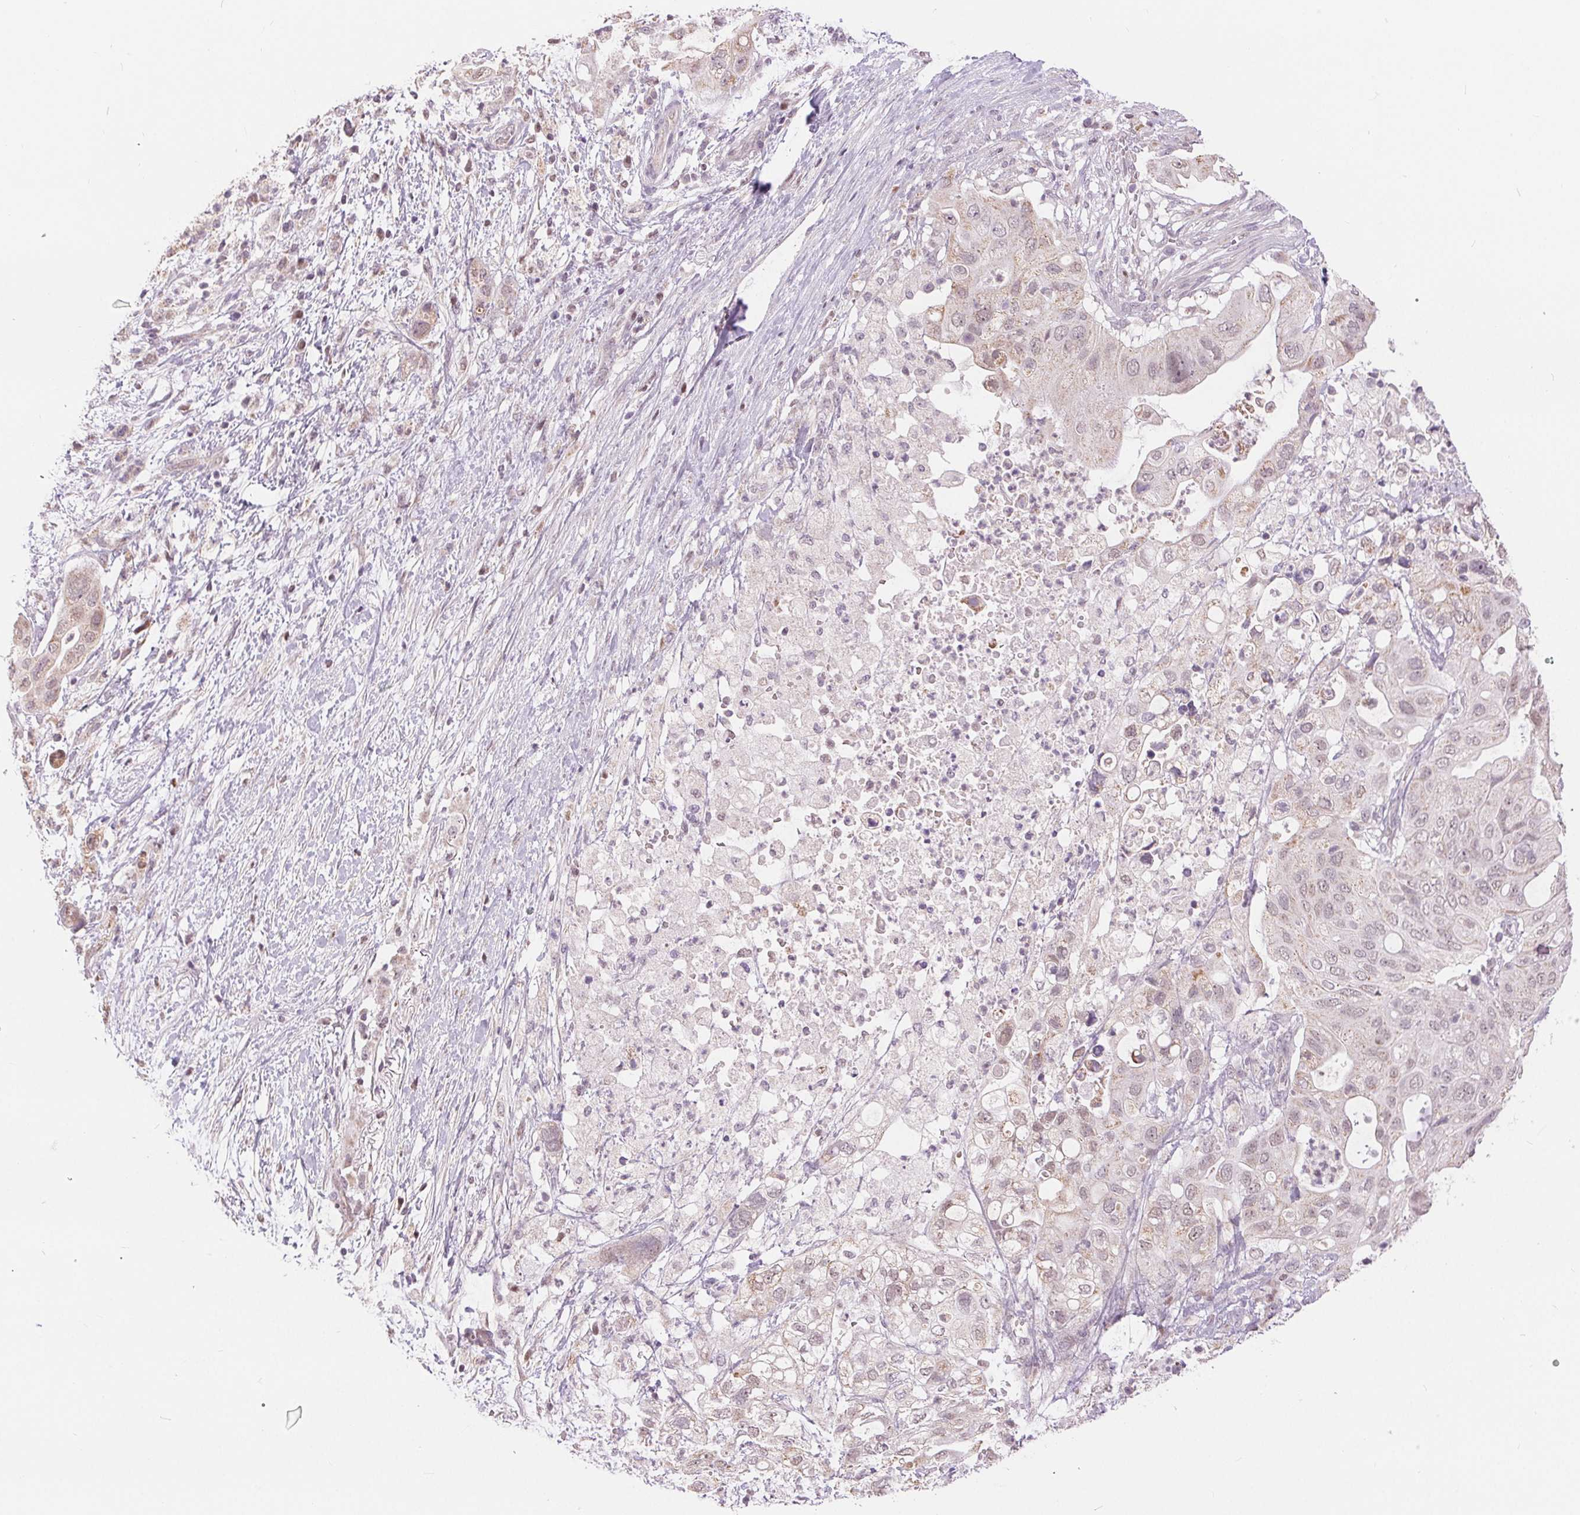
{"staining": {"intensity": "weak", "quantity": "<25%", "location": "nuclear"}, "tissue": "pancreatic cancer", "cell_type": "Tumor cells", "image_type": "cancer", "snomed": [{"axis": "morphology", "description": "Adenocarcinoma, NOS"}, {"axis": "topography", "description": "Pancreas"}], "caption": "Immunohistochemistry (IHC) of human pancreatic cancer (adenocarcinoma) displays no staining in tumor cells.", "gene": "POU2F2", "patient": {"sex": "female", "age": 72}}